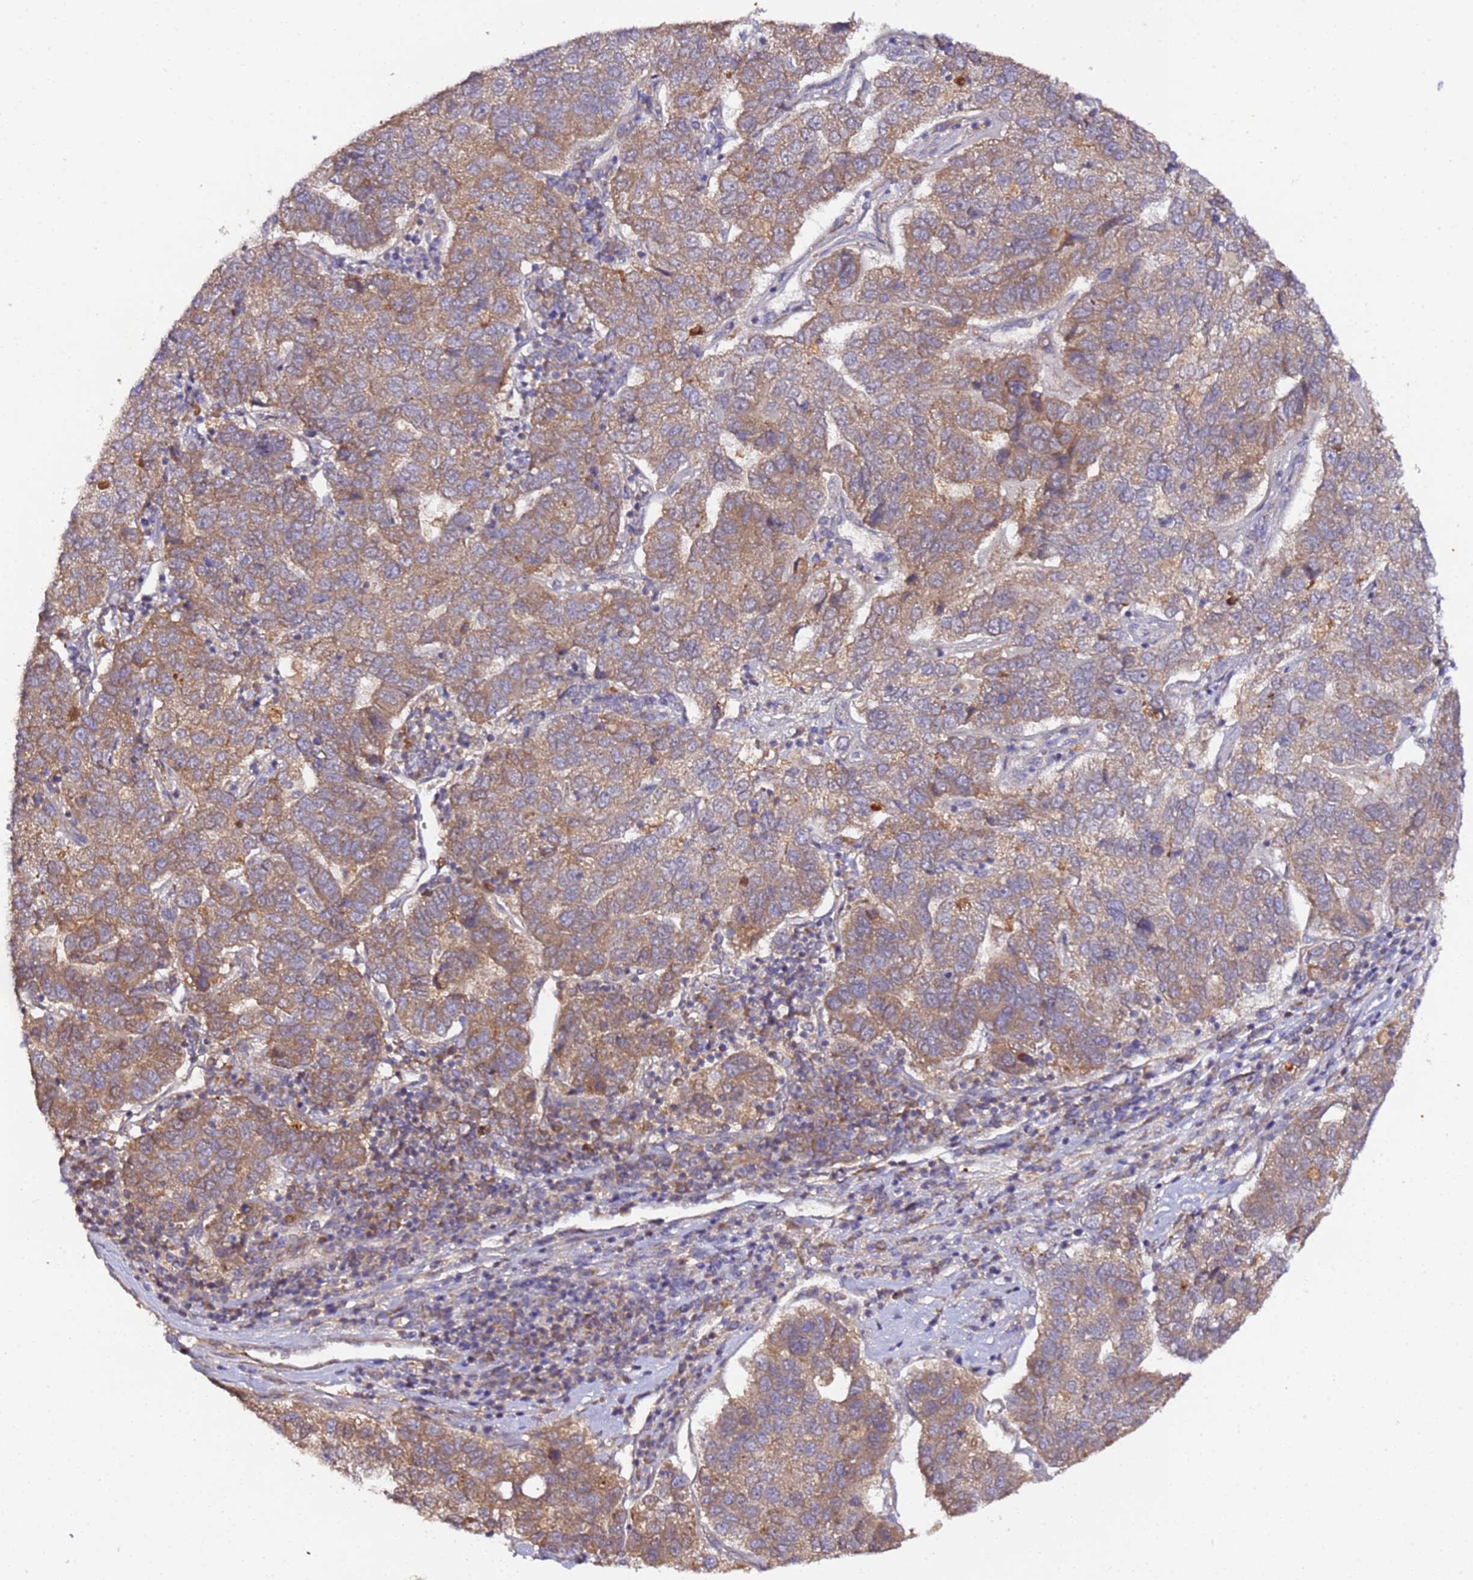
{"staining": {"intensity": "moderate", "quantity": ">75%", "location": "cytoplasmic/membranous"}, "tissue": "pancreatic cancer", "cell_type": "Tumor cells", "image_type": "cancer", "snomed": [{"axis": "morphology", "description": "Adenocarcinoma, NOS"}, {"axis": "topography", "description": "Pancreas"}], "caption": "The image reveals a brown stain indicating the presence of a protein in the cytoplasmic/membranous of tumor cells in pancreatic adenocarcinoma. (DAB IHC with brightfield microscopy, high magnification).", "gene": "TRIM26", "patient": {"sex": "female", "age": 61}}